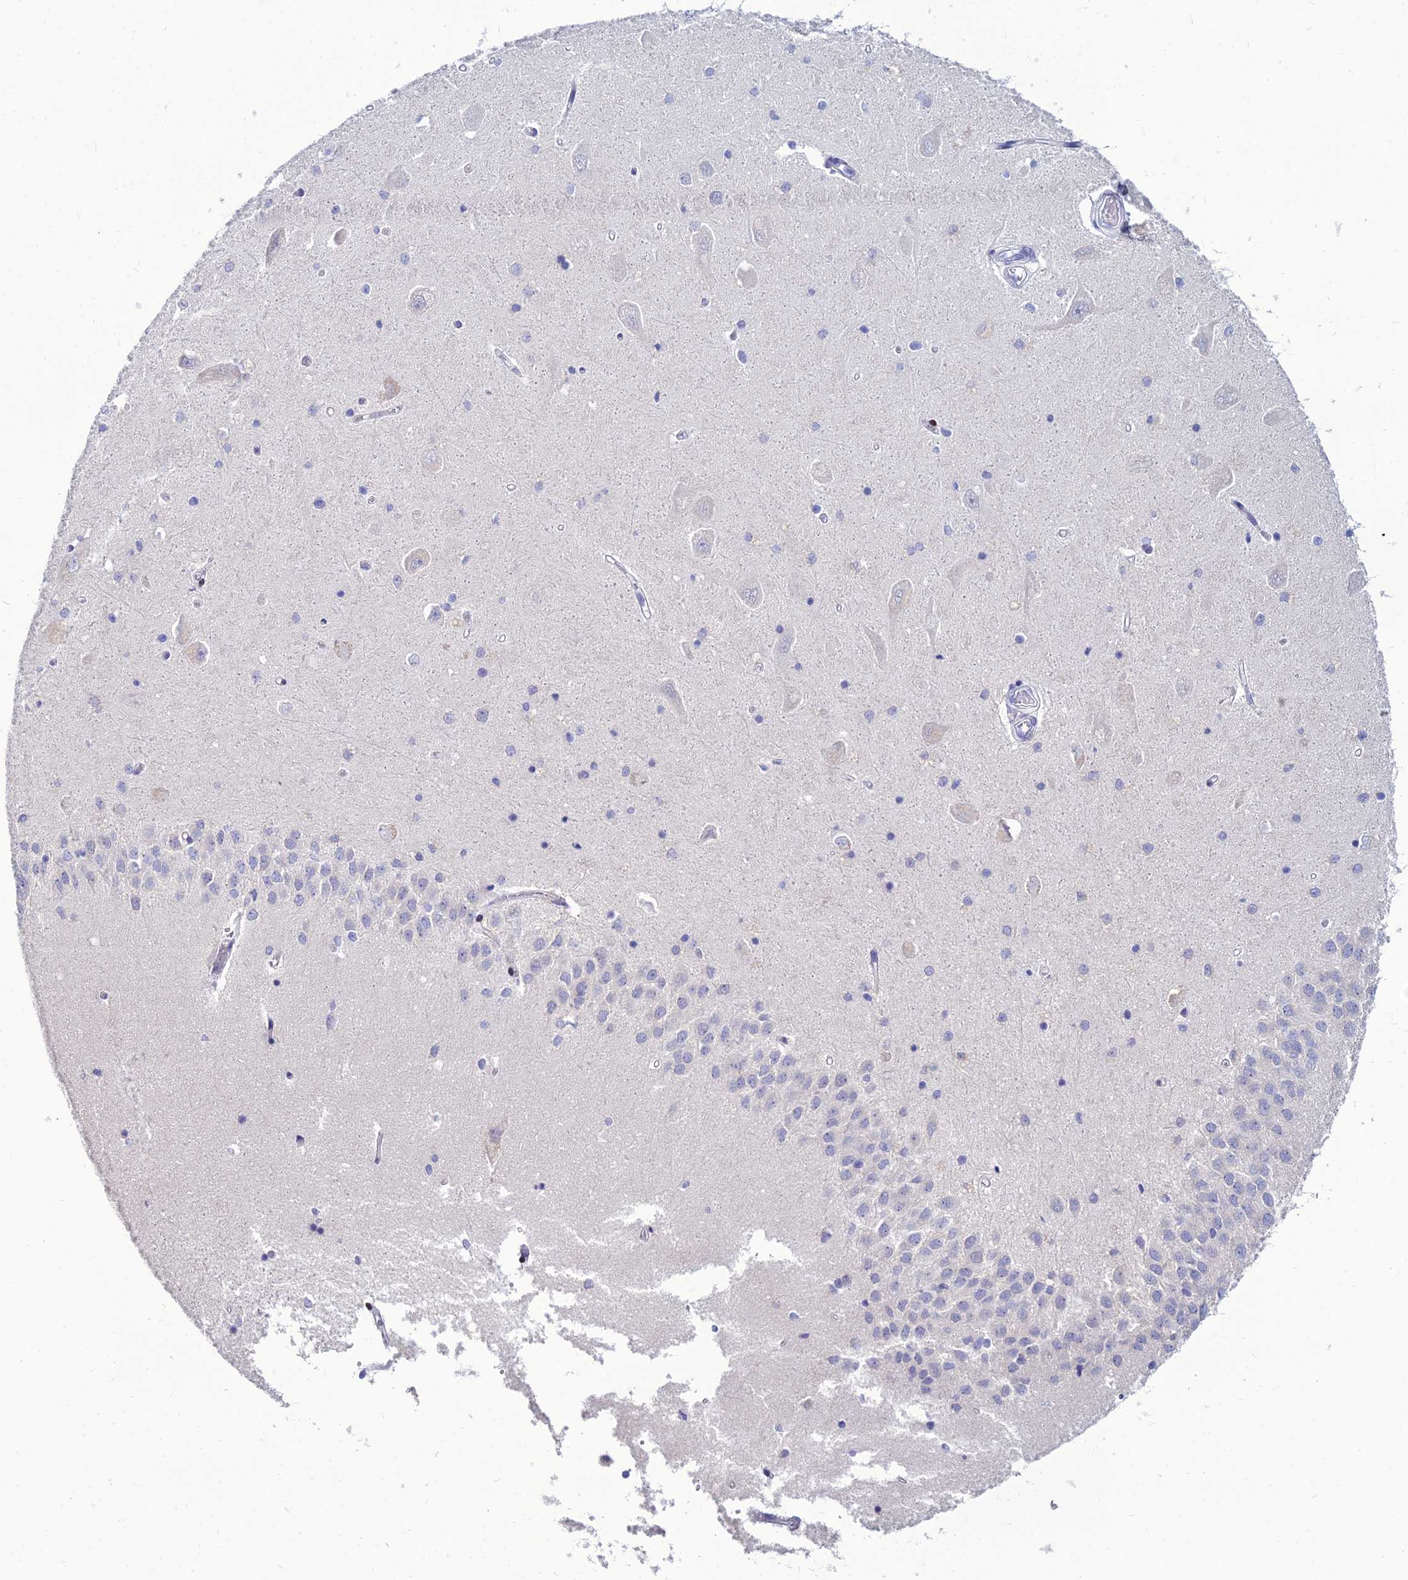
{"staining": {"intensity": "negative", "quantity": "none", "location": "none"}, "tissue": "hippocampus", "cell_type": "Glial cells", "image_type": "normal", "snomed": [{"axis": "morphology", "description": "Normal tissue, NOS"}, {"axis": "topography", "description": "Hippocampus"}], "caption": "High magnification brightfield microscopy of normal hippocampus stained with DAB (3,3'-diaminobenzidine) (brown) and counterstained with hematoxylin (blue): glial cells show no significant staining. (DAB immunohistochemistry, high magnification).", "gene": "GOLGA6A", "patient": {"sex": "male", "age": 45}}